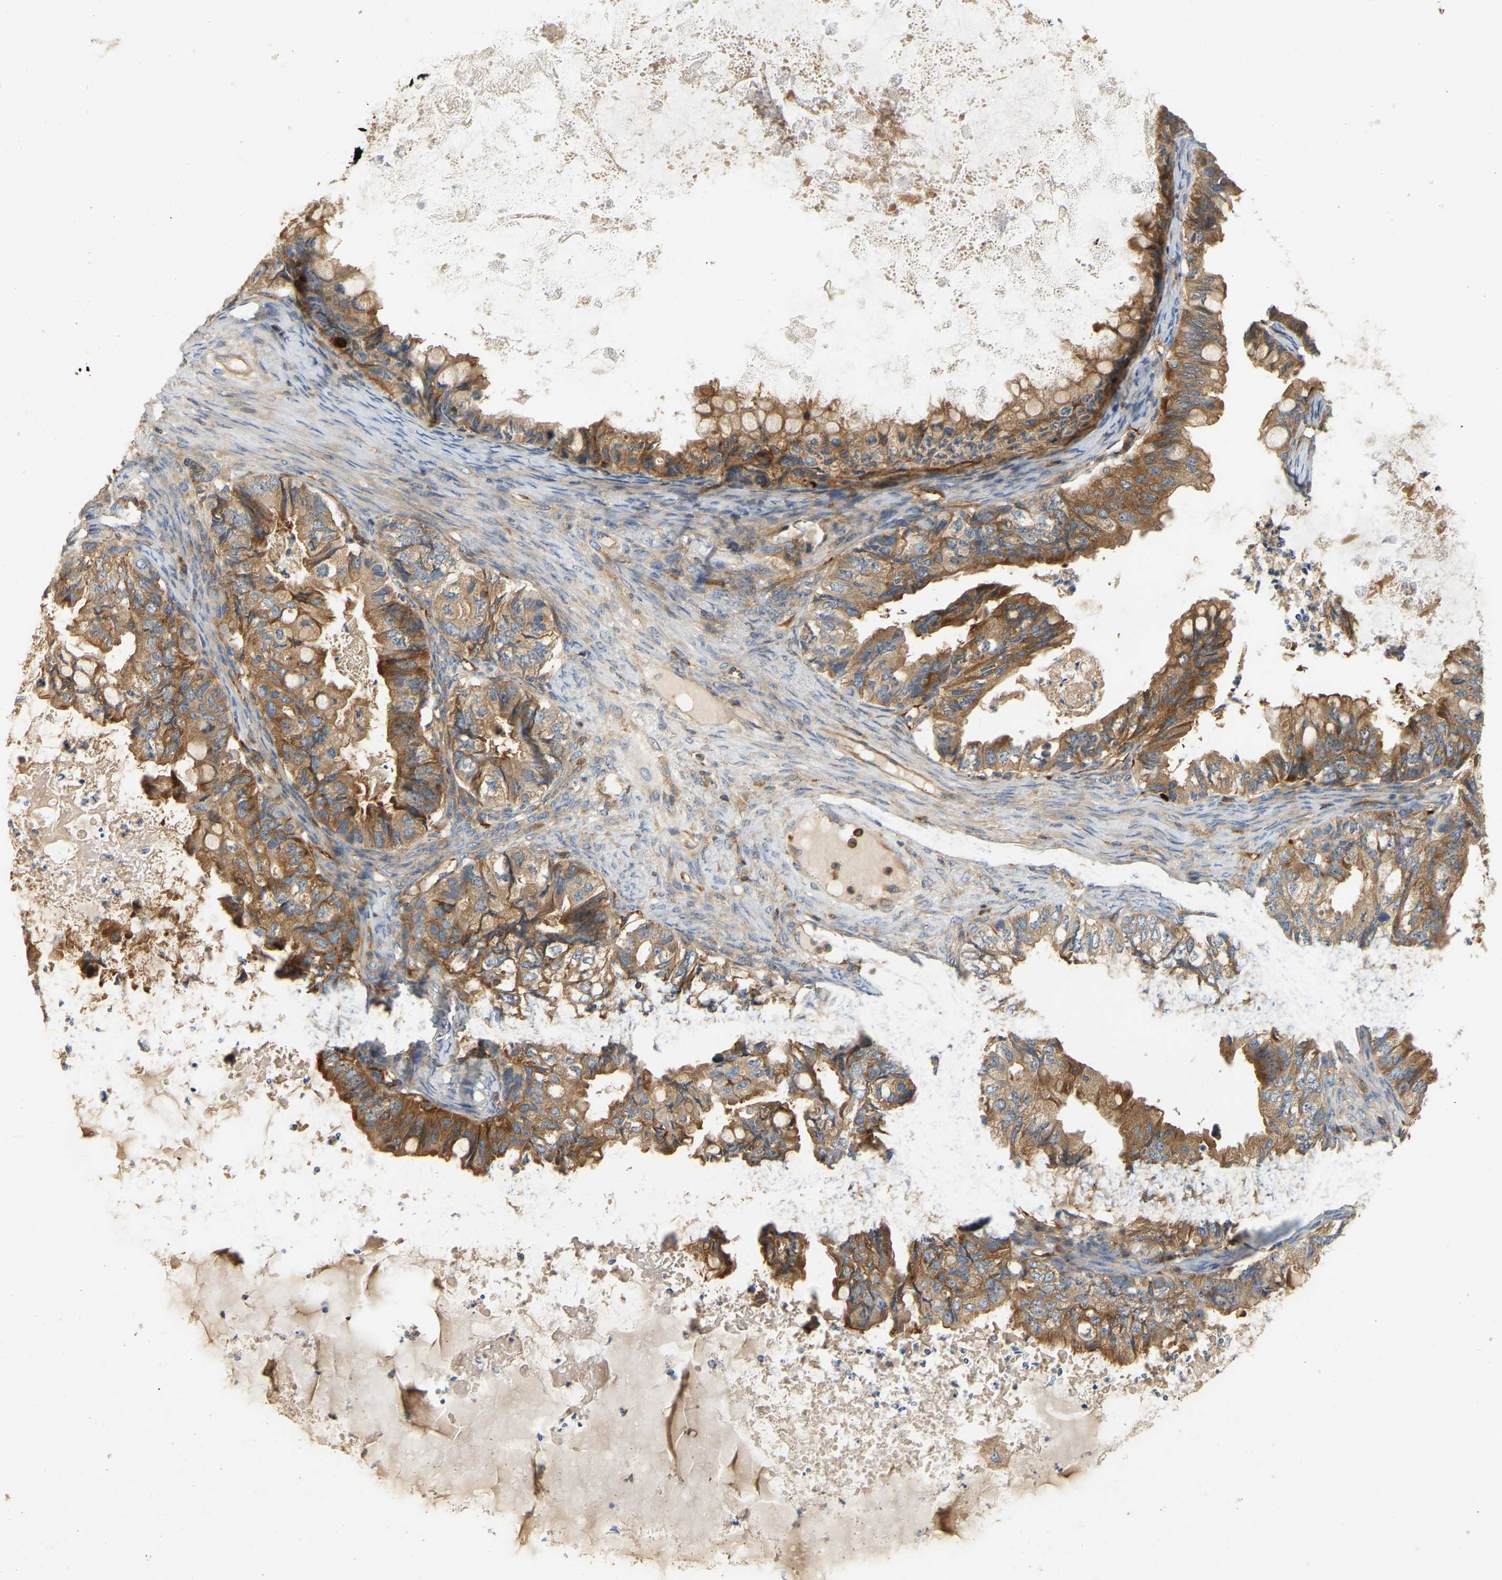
{"staining": {"intensity": "moderate", "quantity": ">75%", "location": "cytoplasmic/membranous"}, "tissue": "ovarian cancer", "cell_type": "Tumor cells", "image_type": "cancer", "snomed": [{"axis": "morphology", "description": "Cystadenocarcinoma, mucinous, NOS"}, {"axis": "topography", "description": "Ovary"}], "caption": "The histopathology image displays staining of ovarian cancer (mucinous cystadenocarcinoma), revealing moderate cytoplasmic/membranous protein staining (brown color) within tumor cells. (IHC, brightfield microscopy, high magnification).", "gene": "AKAP13", "patient": {"sex": "female", "age": 80}}